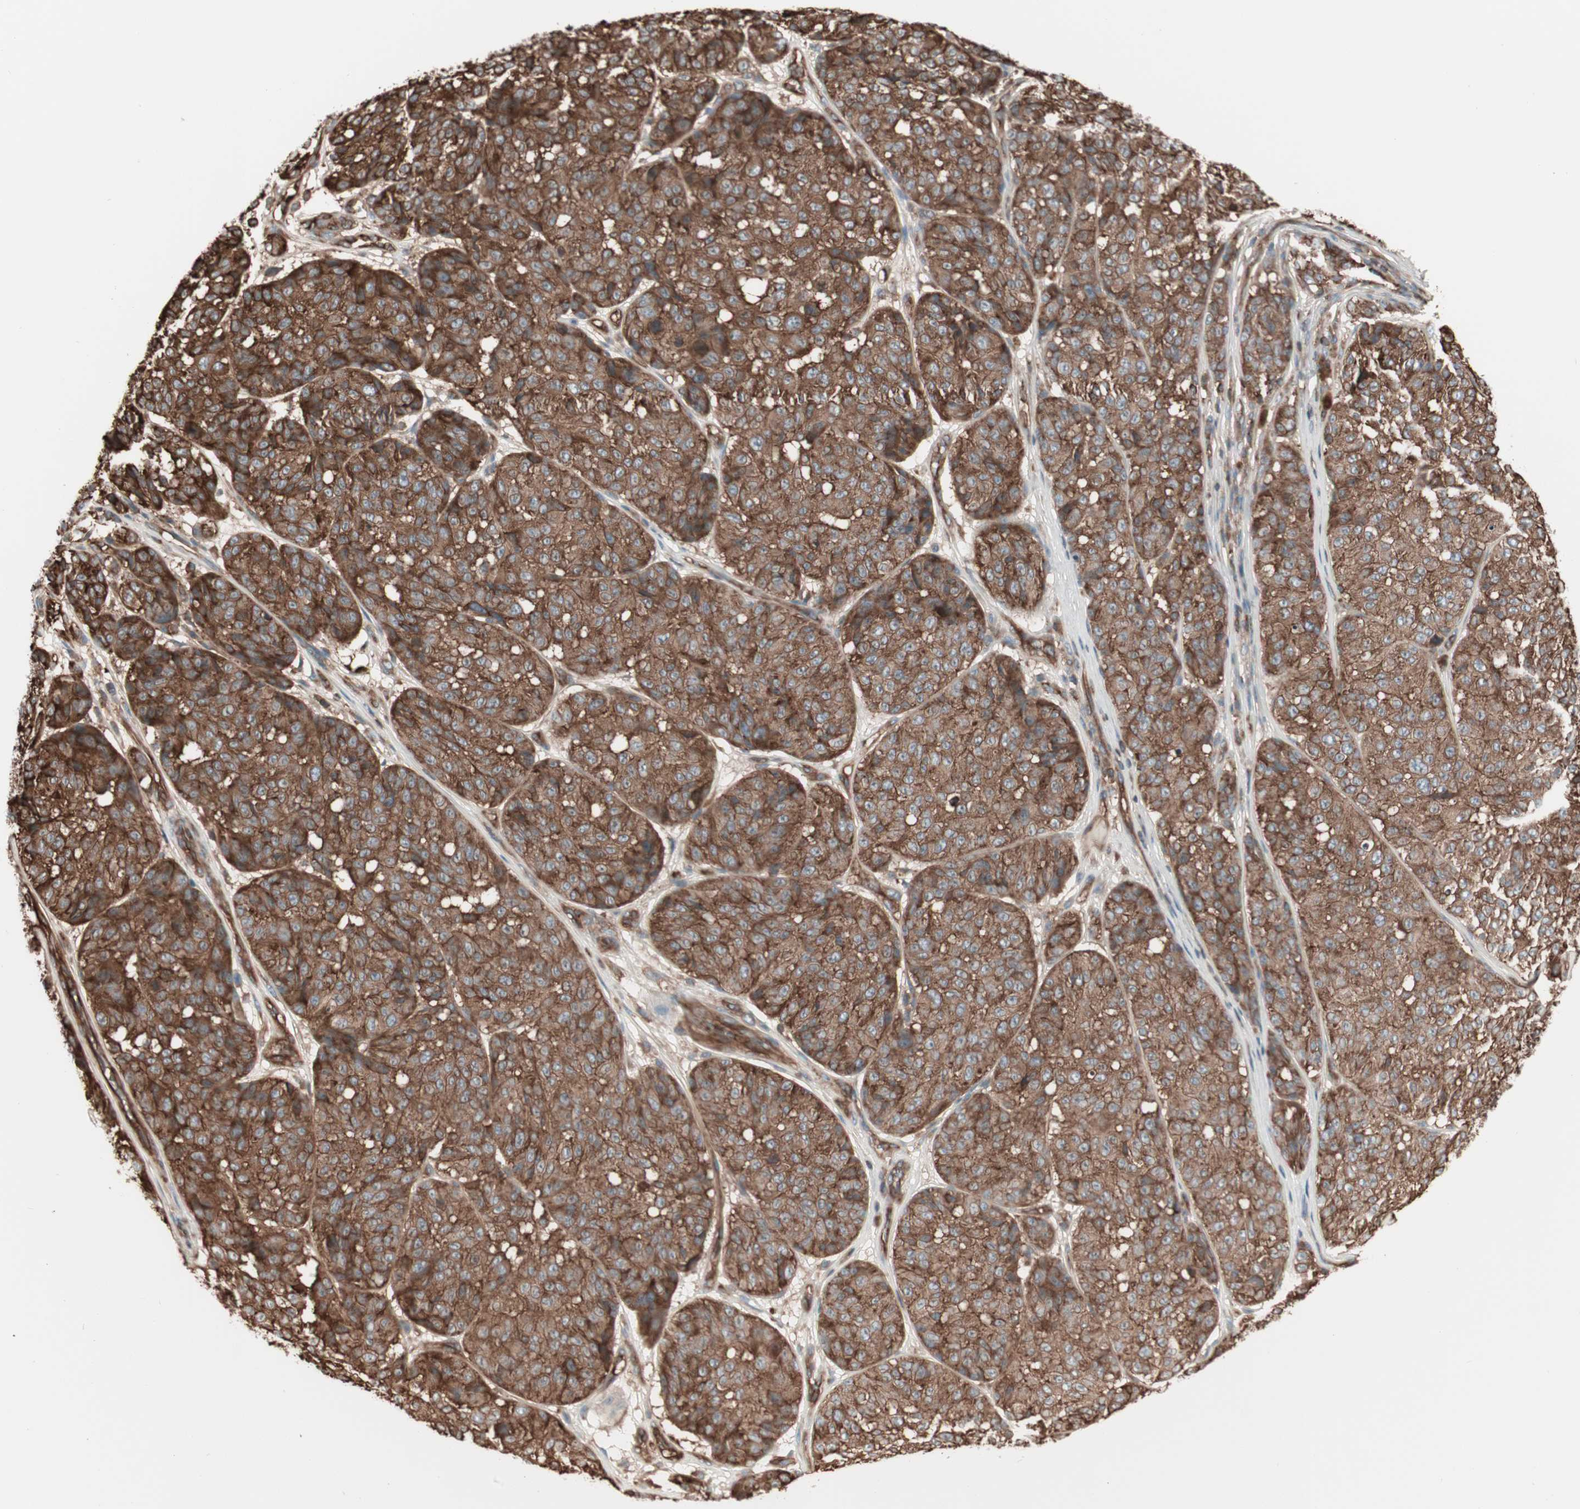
{"staining": {"intensity": "strong", "quantity": ">75%", "location": "cytoplasmic/membranous"}, "tissue": "melanoma", "cell_type": "Tumor cells", "image_type": "cancer", "snomed": [{"axis": "morphology", "description": "Malignant melanoma, NOS"}, {"axis": "topography", "description": "Skin"}], "caption": "A histopathology image of malignant melanoma stained for a protein reveals strong cytoplasmic/membranous brown staining in tumor cells.", "gene": "TCP11L1", "patient": {"sex": "female", "age": 46}}